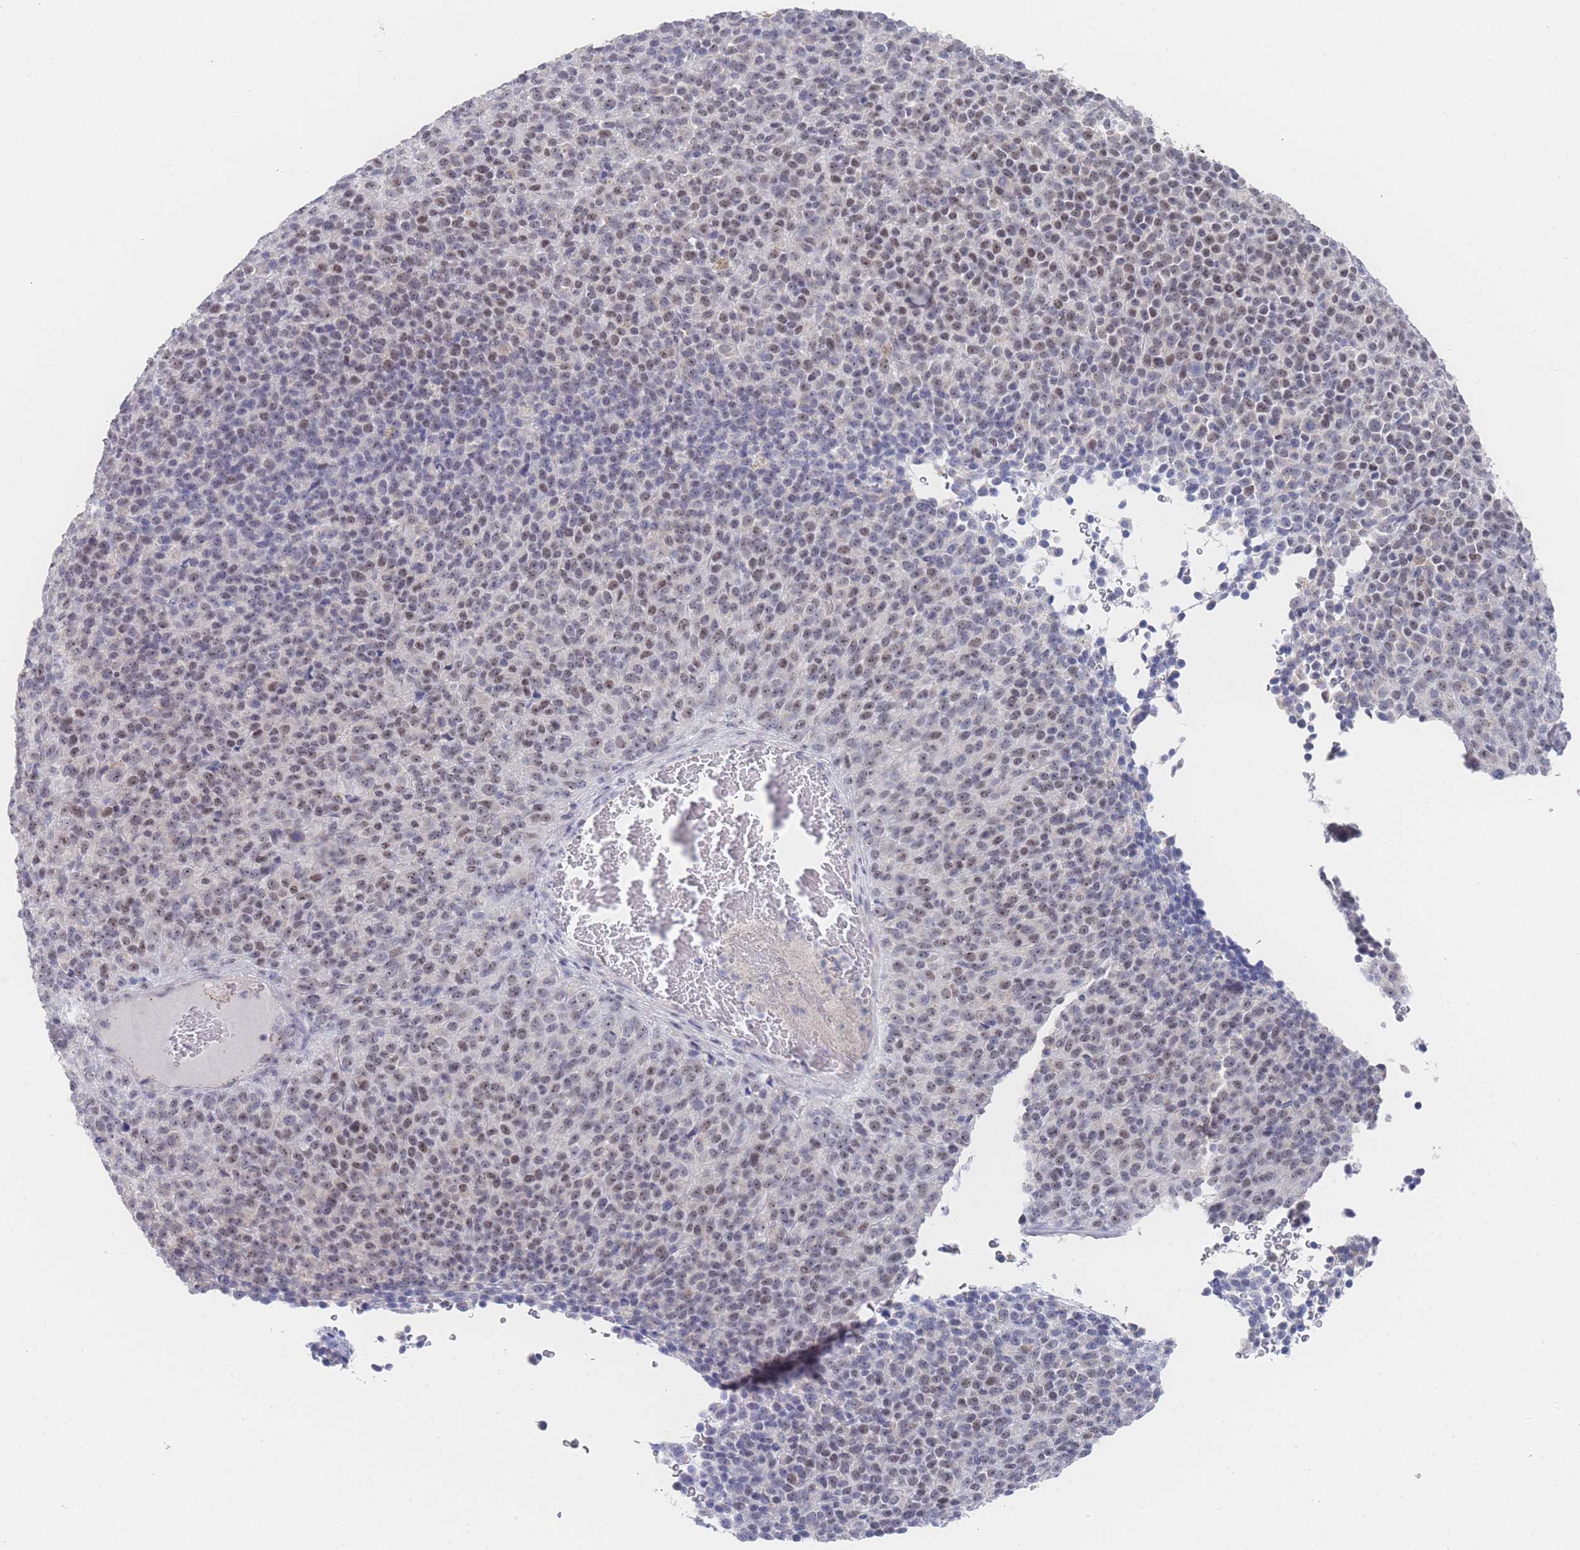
{"staining": {"intensity": "weak", "quantity": "25%-75%", "location": "nuclear"}, "tissue": "melanoma", "cell_type": "Tumor cells", "image_type": "cancer", "snomed": [{"axis": "morphology", "description": "Malignant melanoma, Metastatic site"}, {"axis": "topography", "description": "Brain"}], "caption": "An image of human melanoma stained for a protein exhibits weak nuclear brown staining in tumor cells. (IHC, brightfield microscopy, high magnification).", "gene": "ZNF142", "patient": {"sex": "female", "age": 56}}